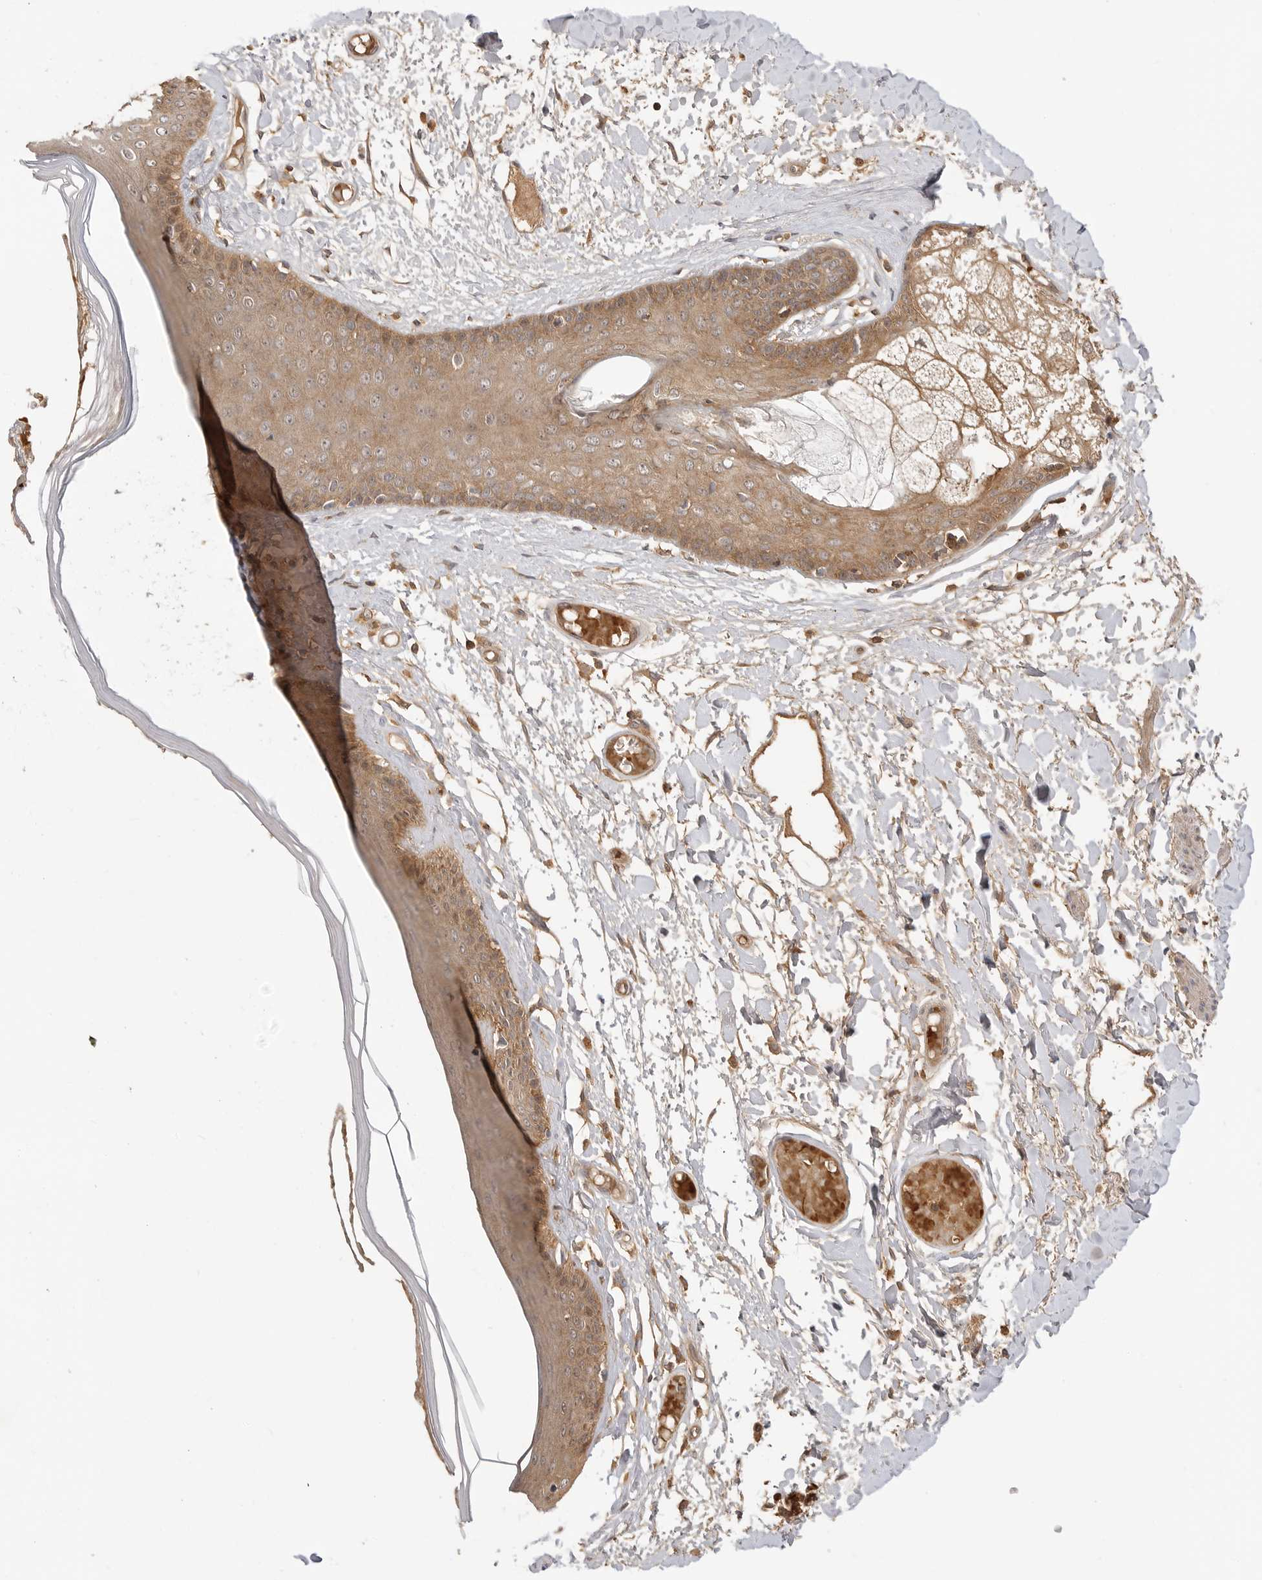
{"staining": {"intensity": "moderate", "quantity": ">75%", "location": "cytoplasmic/membranous"}, "tissue": "skin", "cell_type": "Epidermal cells", "image_type": "normal", "snomed": [{"axis": "morphology", "description": "Normal tissue, NOS"}, {"axis": "topography", "description": "Vulva"}], "caption": "A medium amount of moderate cytoplasmic/membranous positivity is present in approximately >75% of epidermal cells in benign skin.", "gene": "CLDN12", "patient": {"sex": "female", "age": 73}}